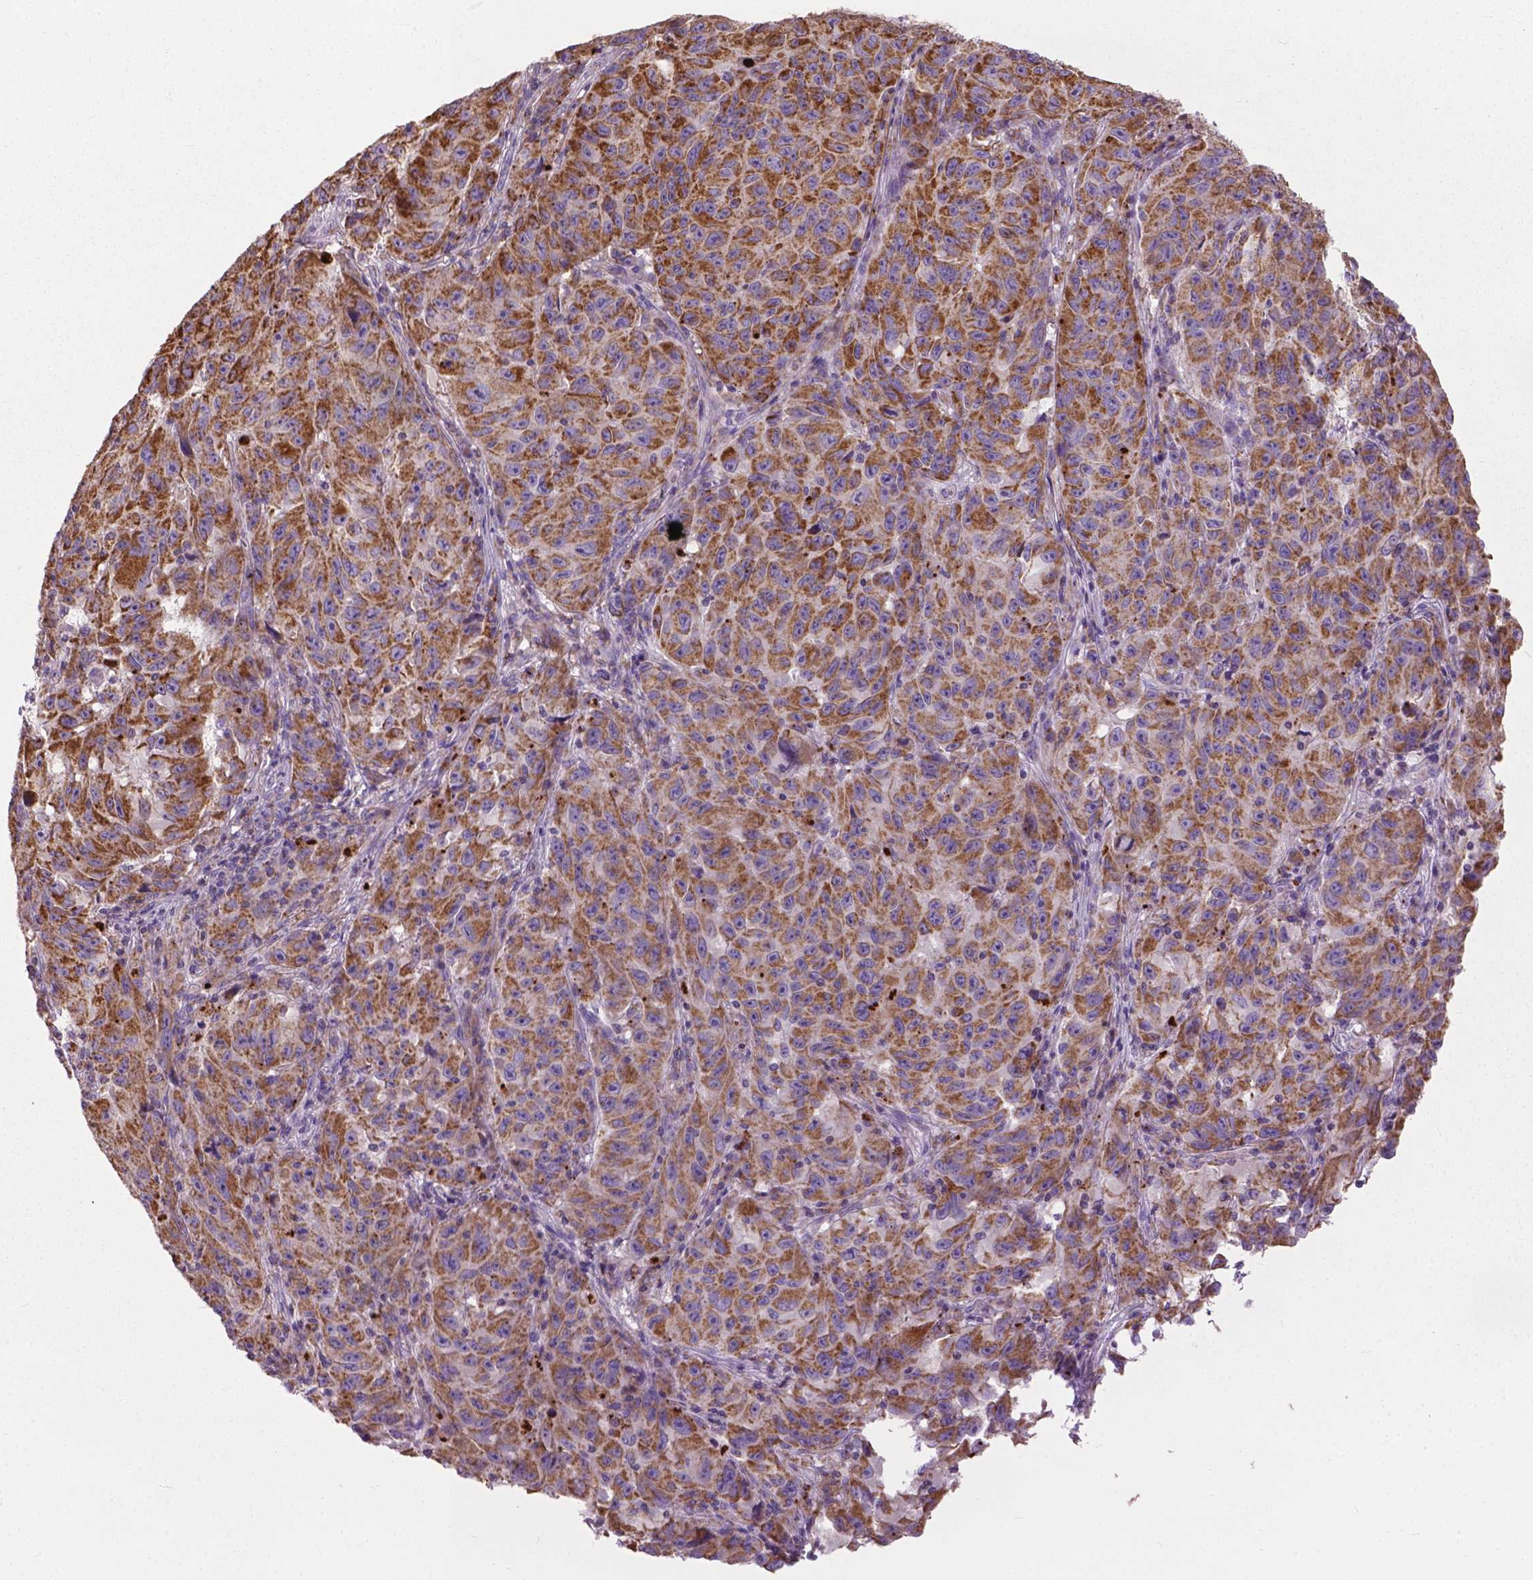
{"staining": {"intensity": "strong", "quantity": ">75%", "location": "cytoplasmic/membranous"}, "tissue": "melanoma", "cell_type": "Tumor cells", "image_type": "cancer", "snomed": [{"axis": "morphology", "description": "Malignant melanoma, NOS"}, {"axis": "topography", "description": "Vulva, labia, clitoris and Bartholin´s gland, NO"}], "caption": "There is high levels of strong cytoplasmic/membranous staining in tumor cells of melanoma, as demonstrated by immunohistochemical staining (brown color).", "gene": "VDAC1", "patient": {"sex": "female", "age": 75}}